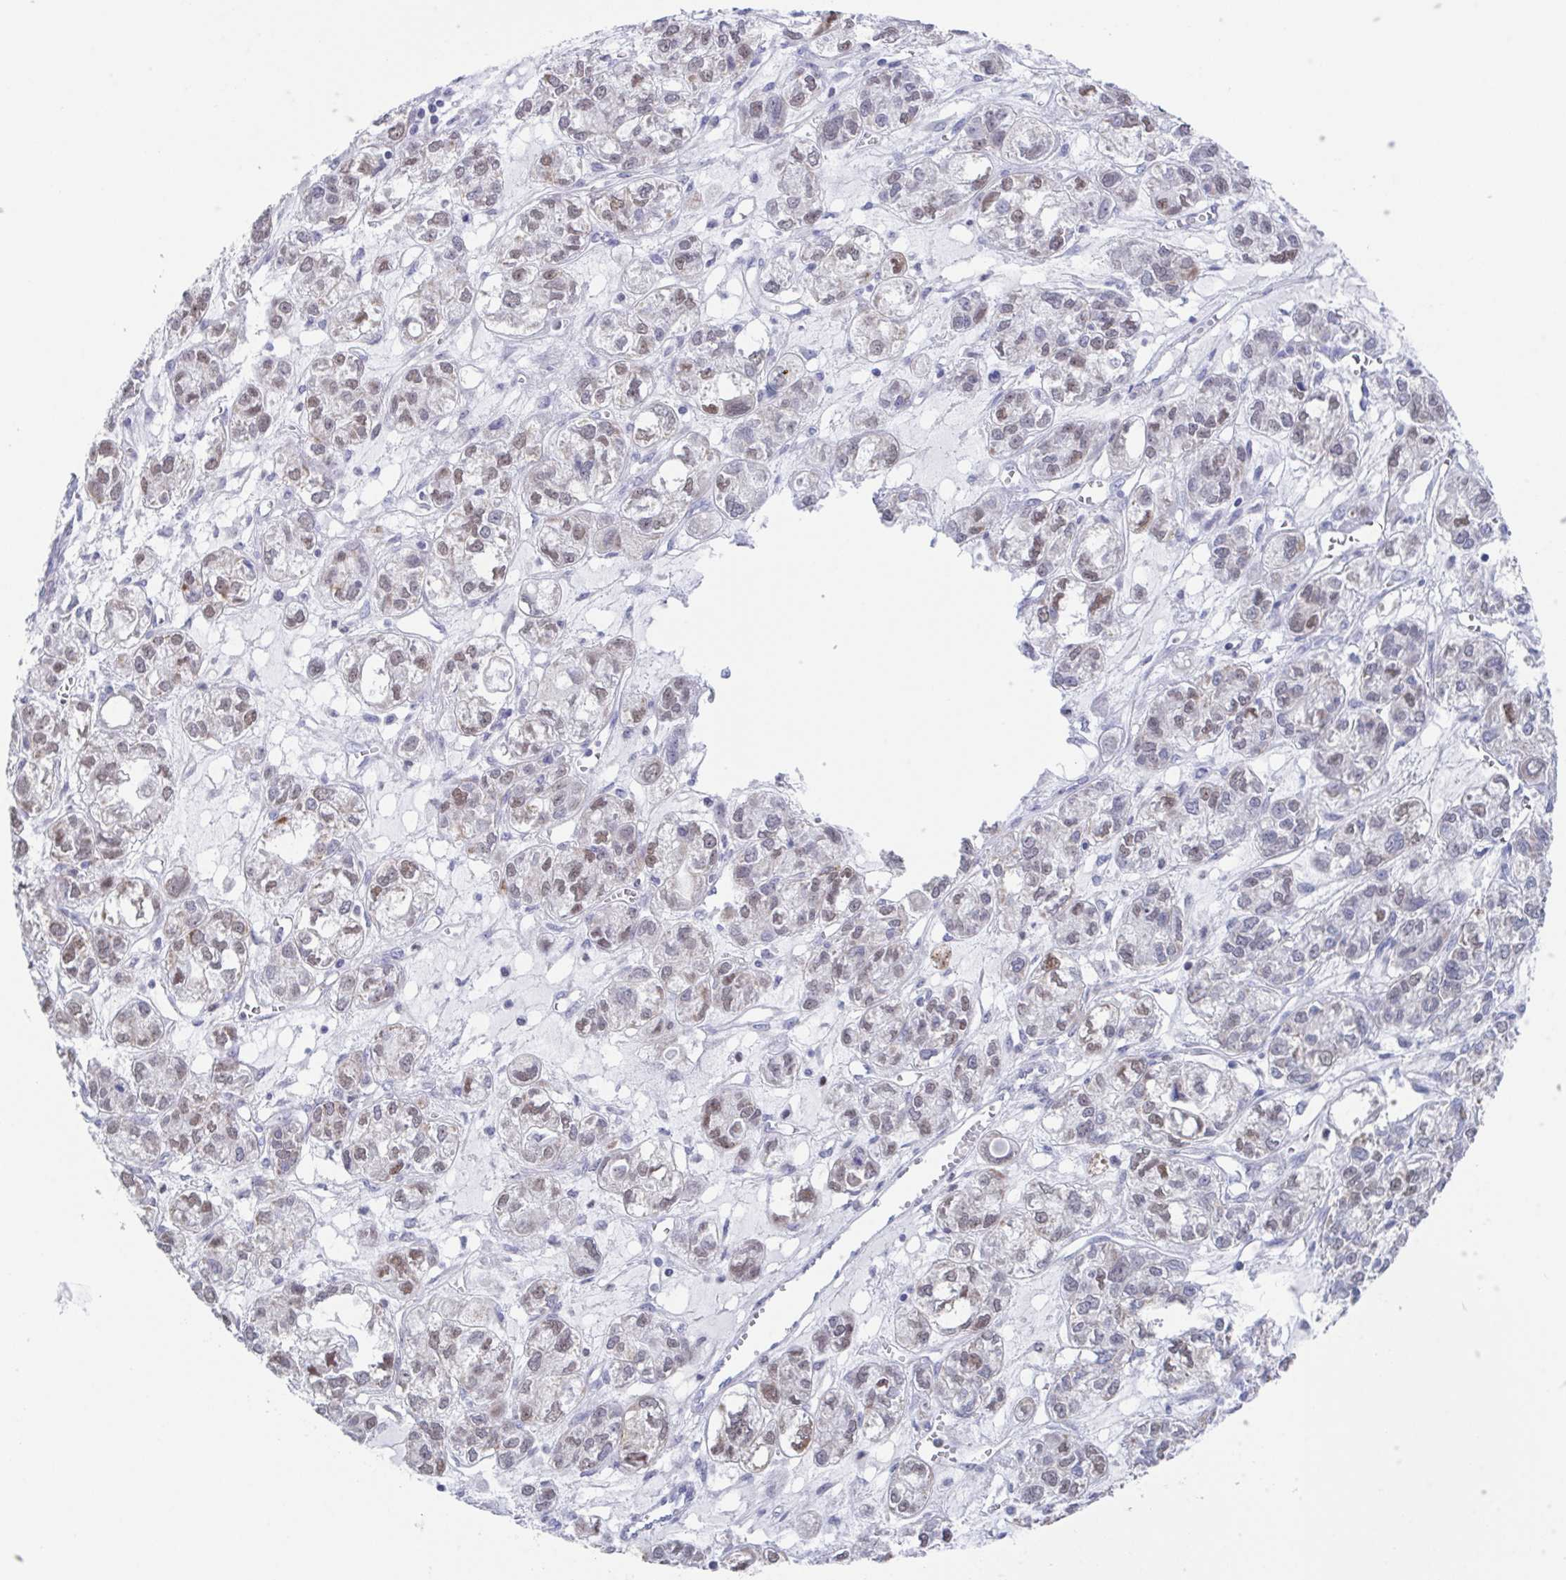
{"staining": {"intensity": "weak", "quantity": "<25%", "location": "nuclear"}, "tissue": "ovarian cancer", "cell_type": "Tumor cells", "image_type": "cancer", "snomed": [{"axis": "morphology", "description": "Carcinoma, endometroid"}, {"axis": "topography", "description": "Ovary"}], "caption": "An immunohistochemistry image of ovarian cancer (endometroid carcinoma) is shown. There is no staining in tumor cells of ovarian cancer (endometroid carcinoma).", "gene": "PBOV1", "patient": {"sex": "female", "age": 64}}